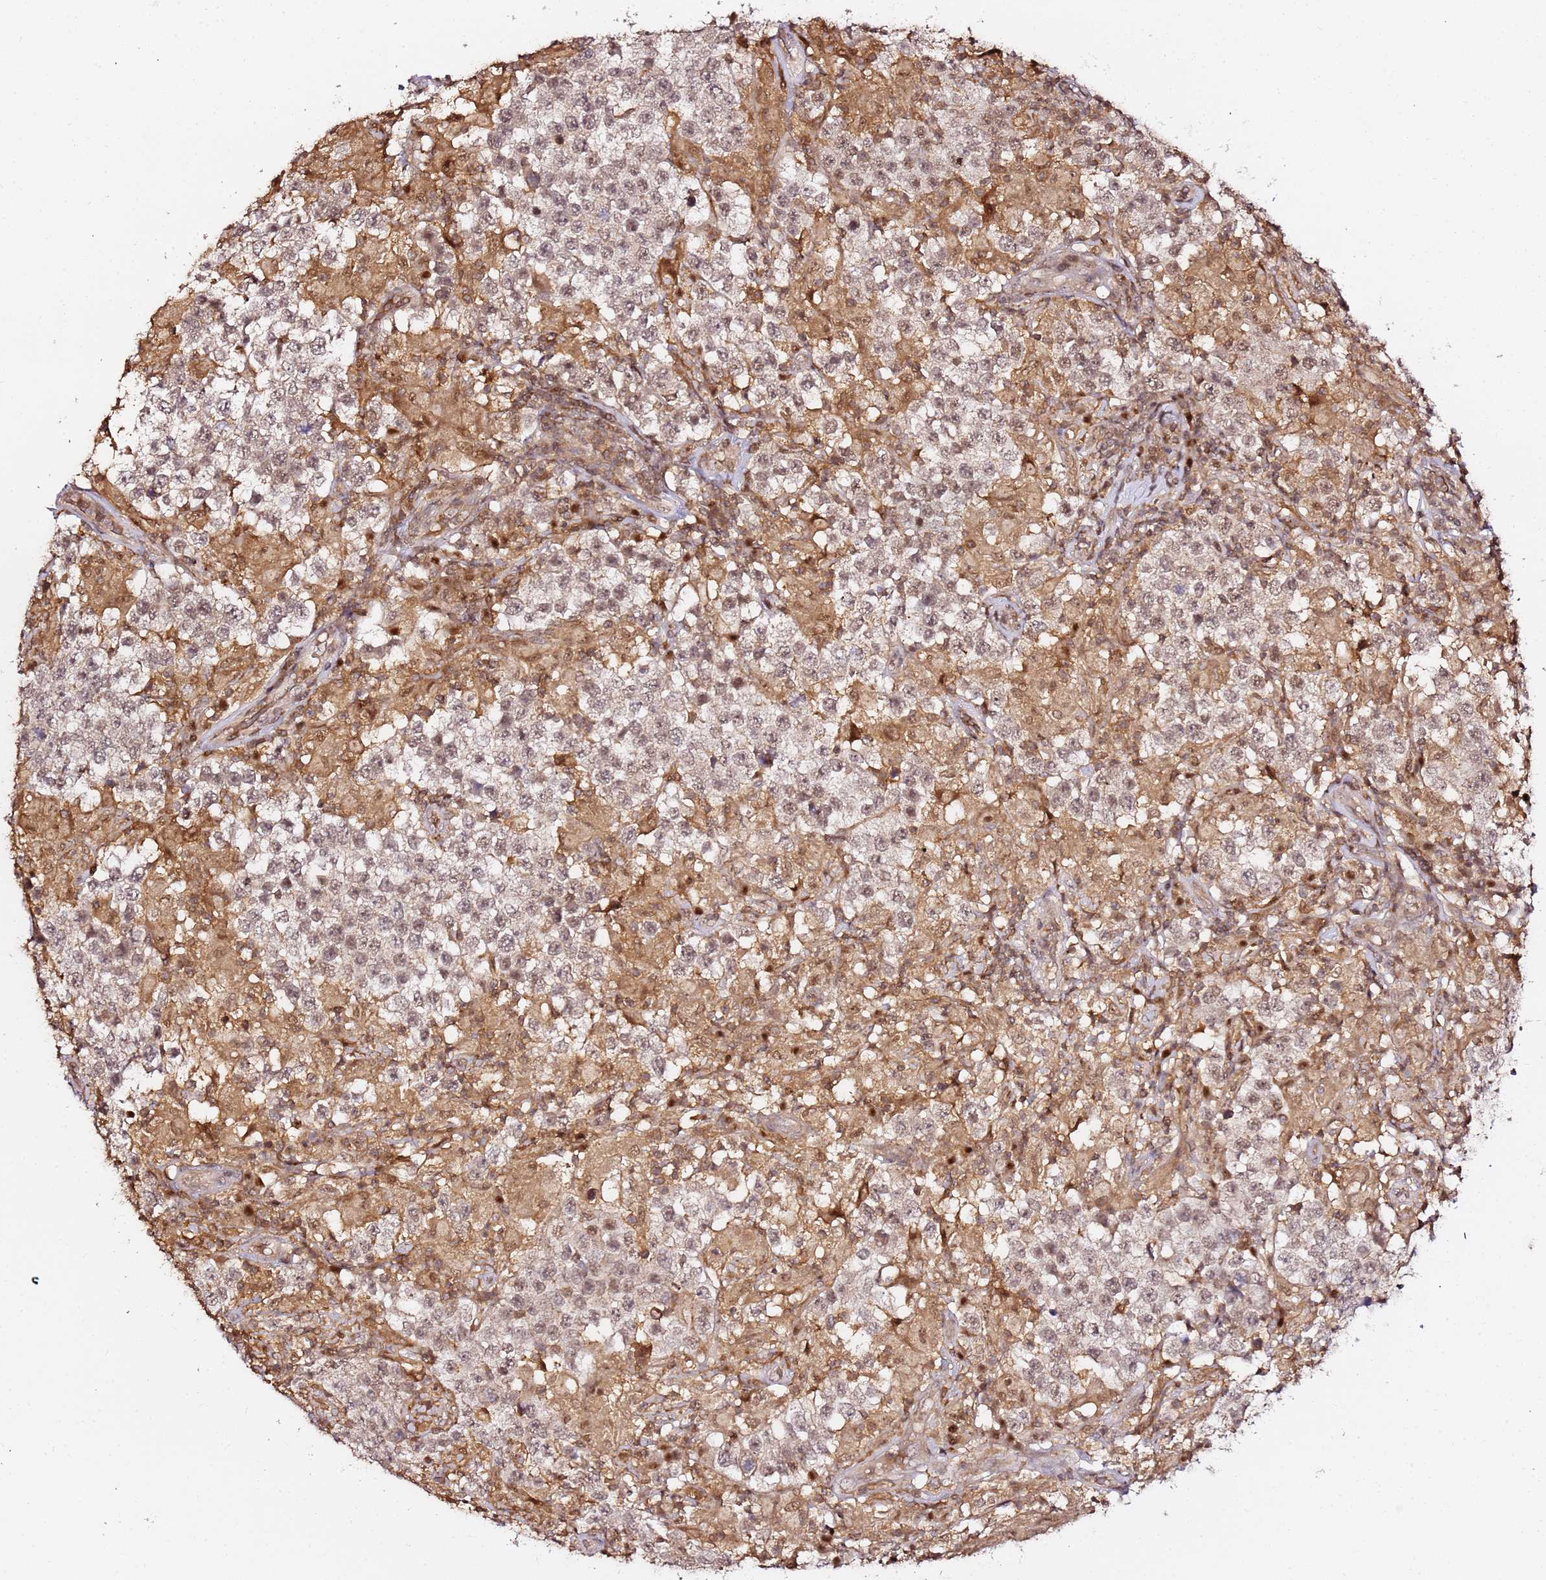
{"staining": {"intensity": "weak", "quantity": ">75%", "location": "nuclear"}, "tissue": "testis cancer", "cell_type": "Tumor cells", "image_type": "cancer", "snomed": [{"axis": "morphology", "description": "Seminoma, NOS"}, {"axis": "morphology", "description": "Carcinoma, Embryonal, NOS"}, {"axis": "topography", "description": "Testis"}], "caption": "DAB (3,3'-diaminobenzidine) immunohistochemical staining of human testis cancer (seminoma) shows weak nuclear protein positivity in approximately >75% of tumor cells.", "gene": "OR5V1", "patient": {"sex": "male", "age": 41}}